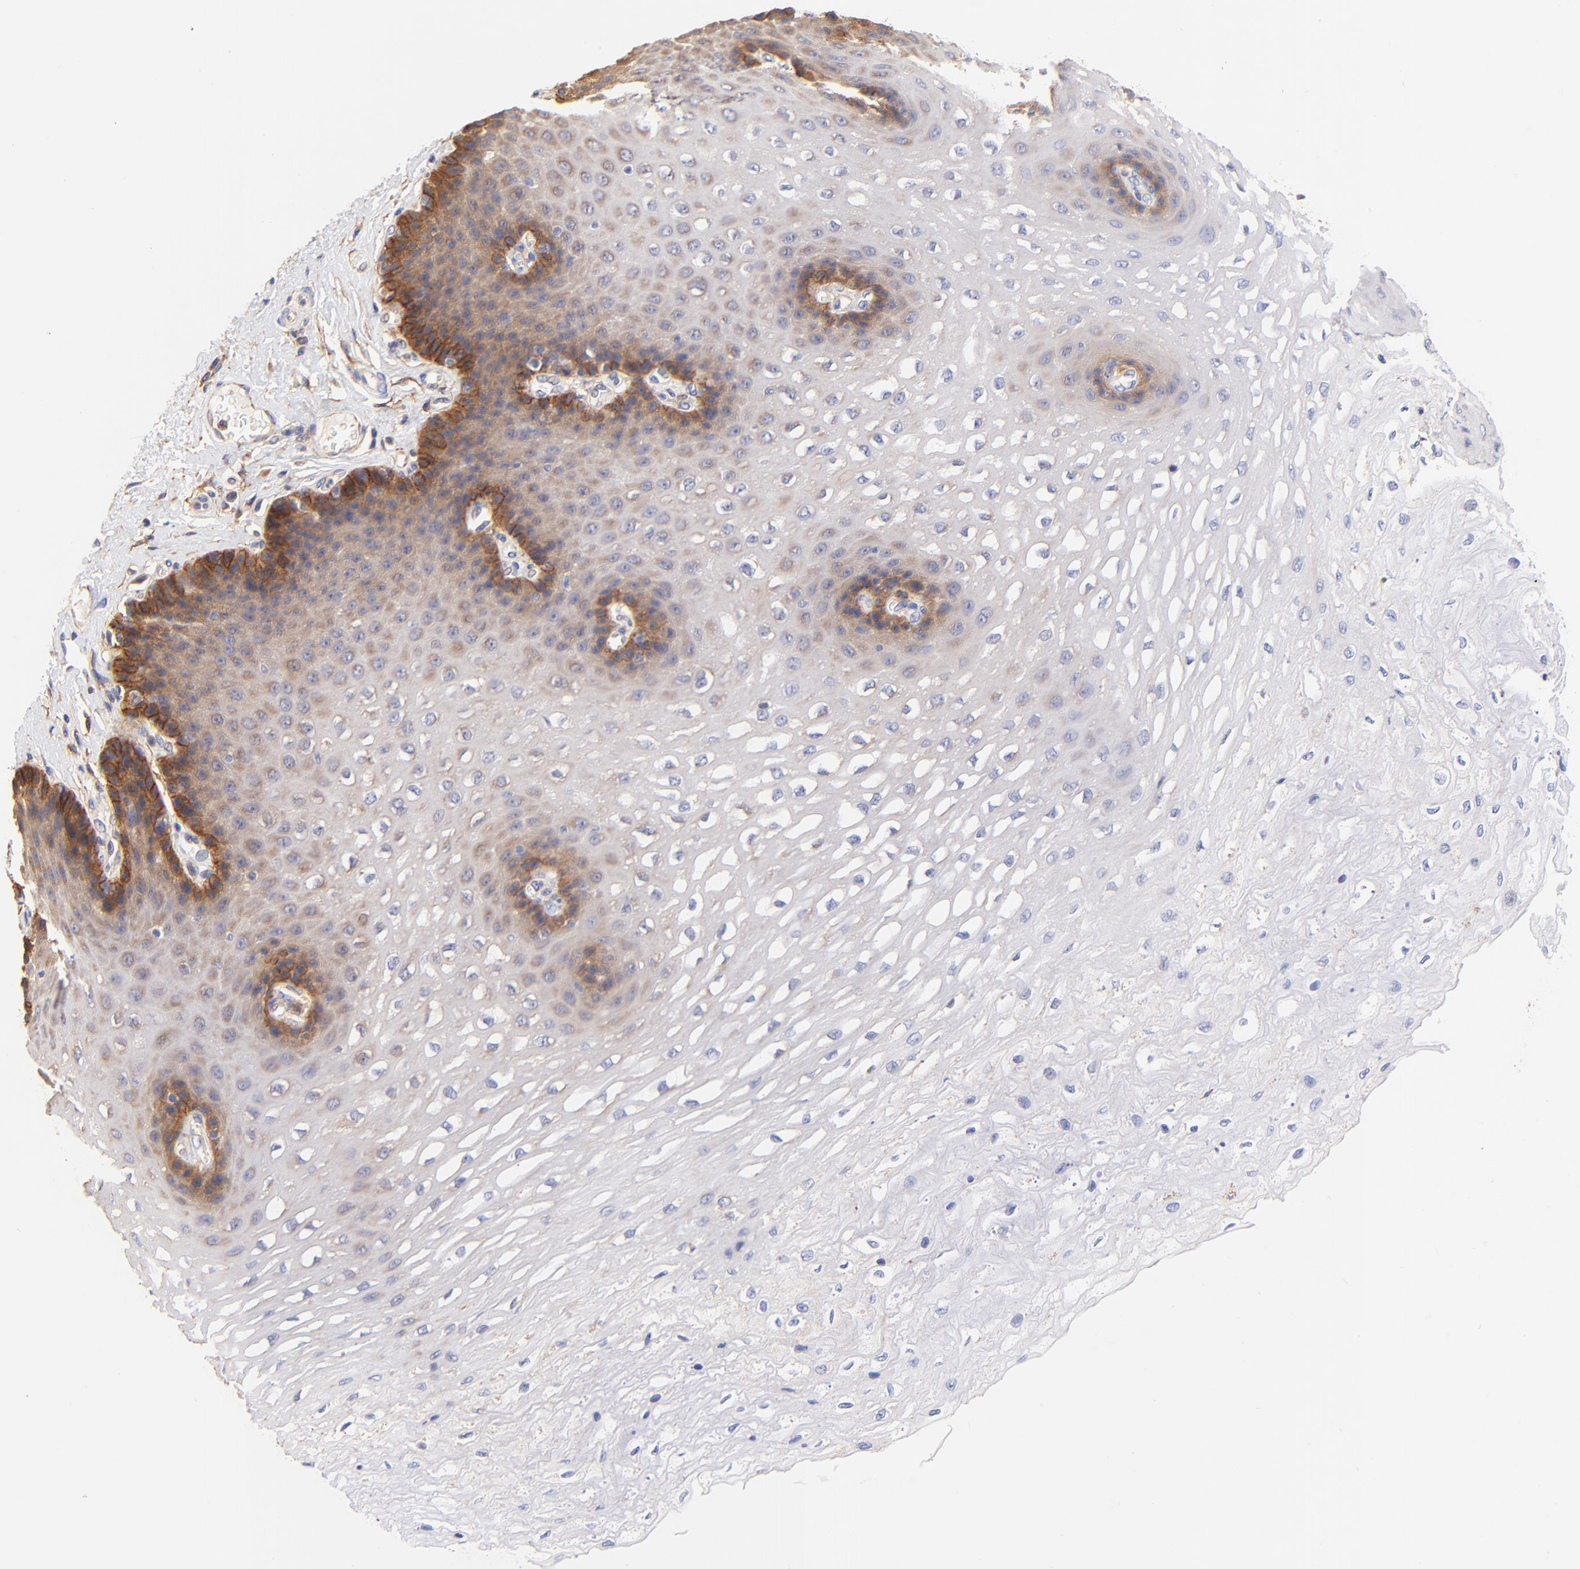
{"staining": {"intensity": "strong", "quantity": "<25%", "location": "cytoplasmic/membranous"}, "tissue": "esophagus", "cell_type": "Squamous epithelial cells", "image_type": "normal", "snomed": [{"axis": "morphology", "description": "Normal tissue, NOS"}, {"axis": "topography", "description": "Esophagus"}], "caption": "Esophagus stained with DAB (3,3'-diaminobenzidine) immunohistochemistry shows medium levels of strong cytoplasmic/membranous expression in approximately <25% of squamous epithelial cells.", "gene": "PTK7", "patient": {"sex": "female", "age": 72}}